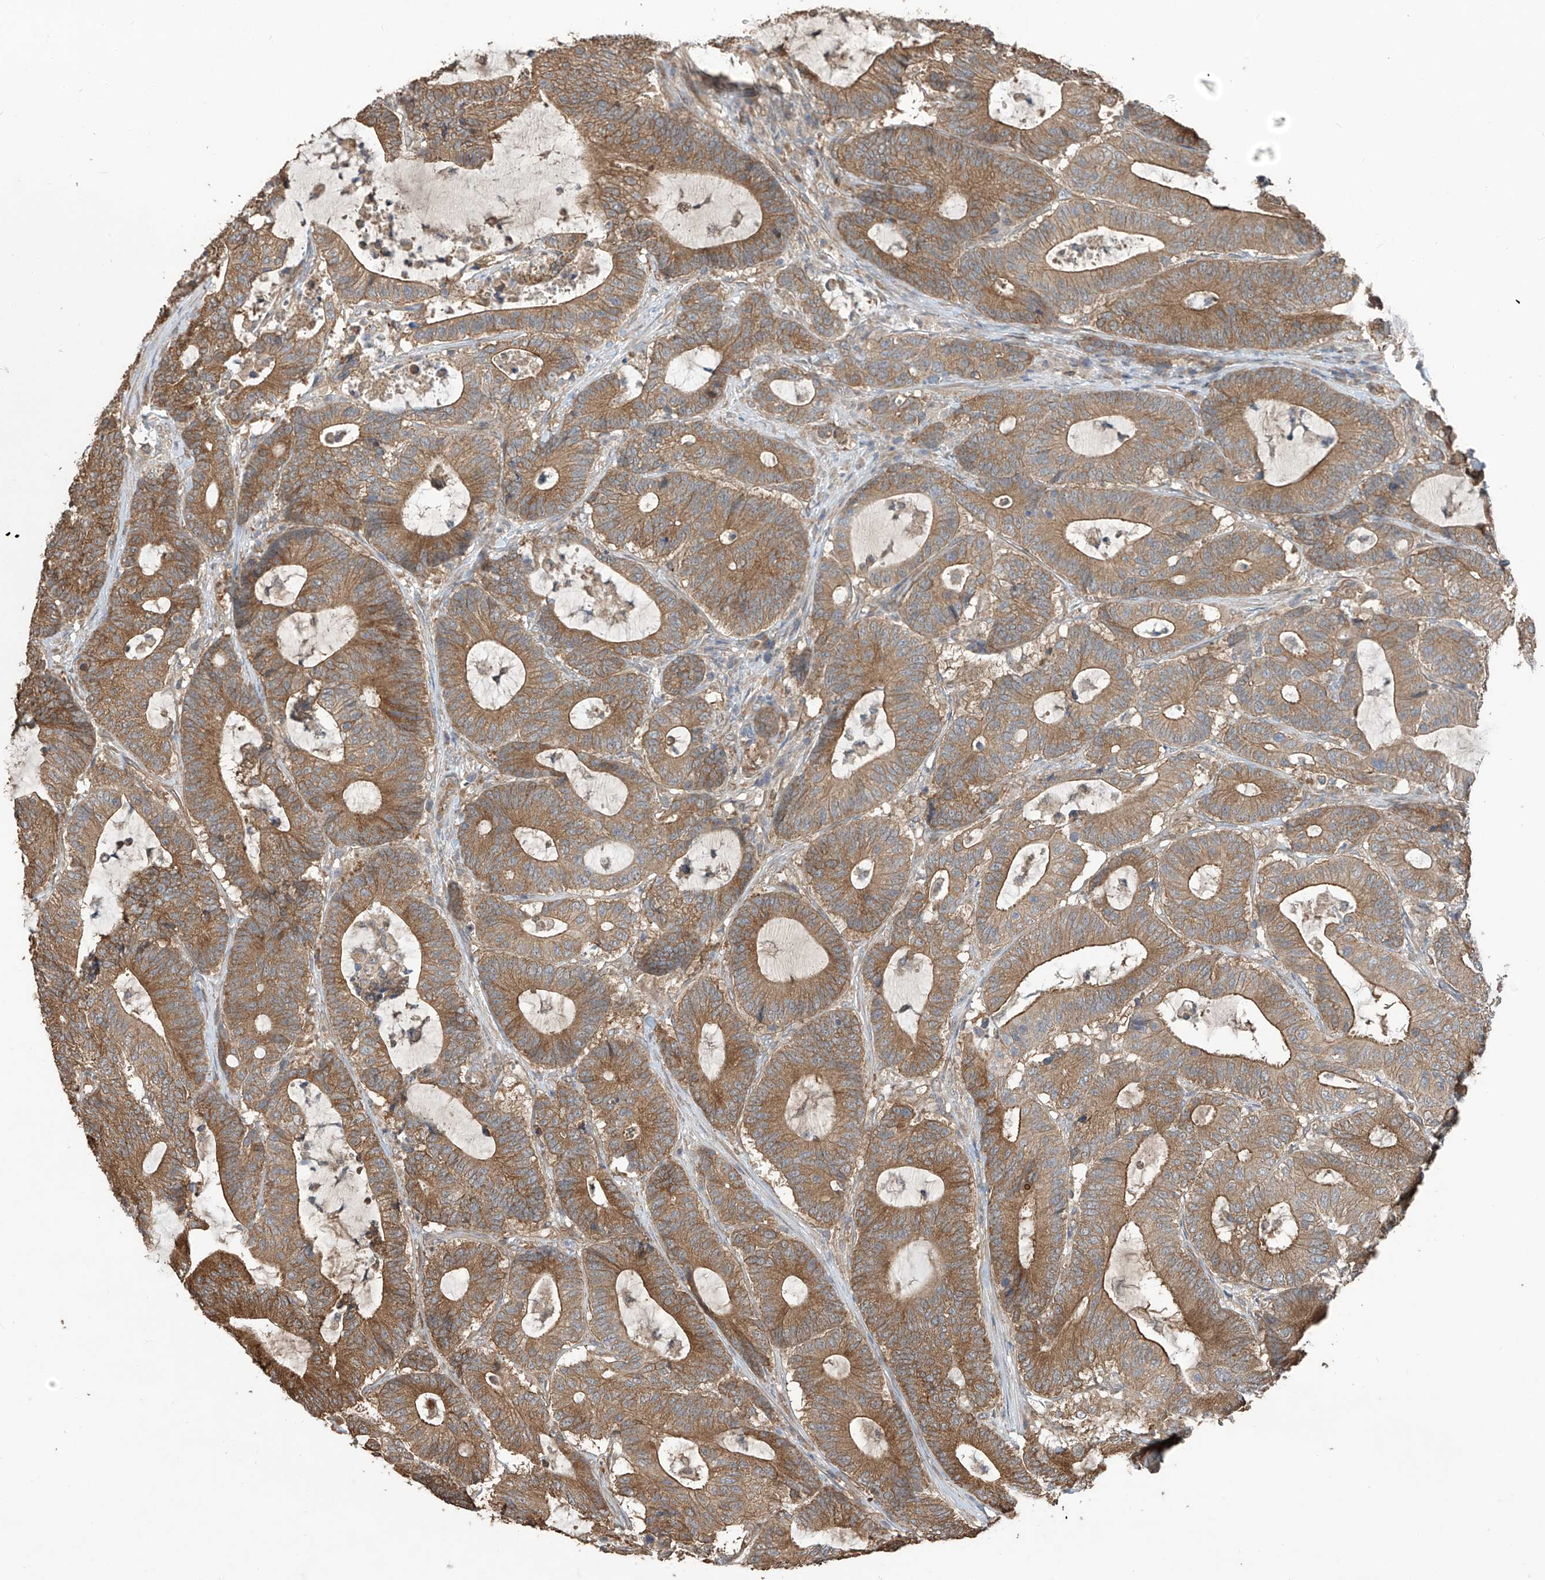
{"staining": {"intensity": "moderate", "quantity": ">75%", "location": "cytoplasmic/membranous"}, "tissue": "colorectal cancer", "cell_type": "Tumor cells", "image_type": "cancer", "snomed": [{"axis": "morphology", "description": "Adenocarcinoma, NOS"}, {"axis": "topography", "description": "Colon"}], "caption": "High-power microscopy captured an IHC histopathology image of adenocarcinoma (colorectal), revealing moderate cytoplasmic/membranous expression in approximately >75% of tumor cells.", "gene": "AGBL5", "patient": {"sex": "female", "age": 84}}